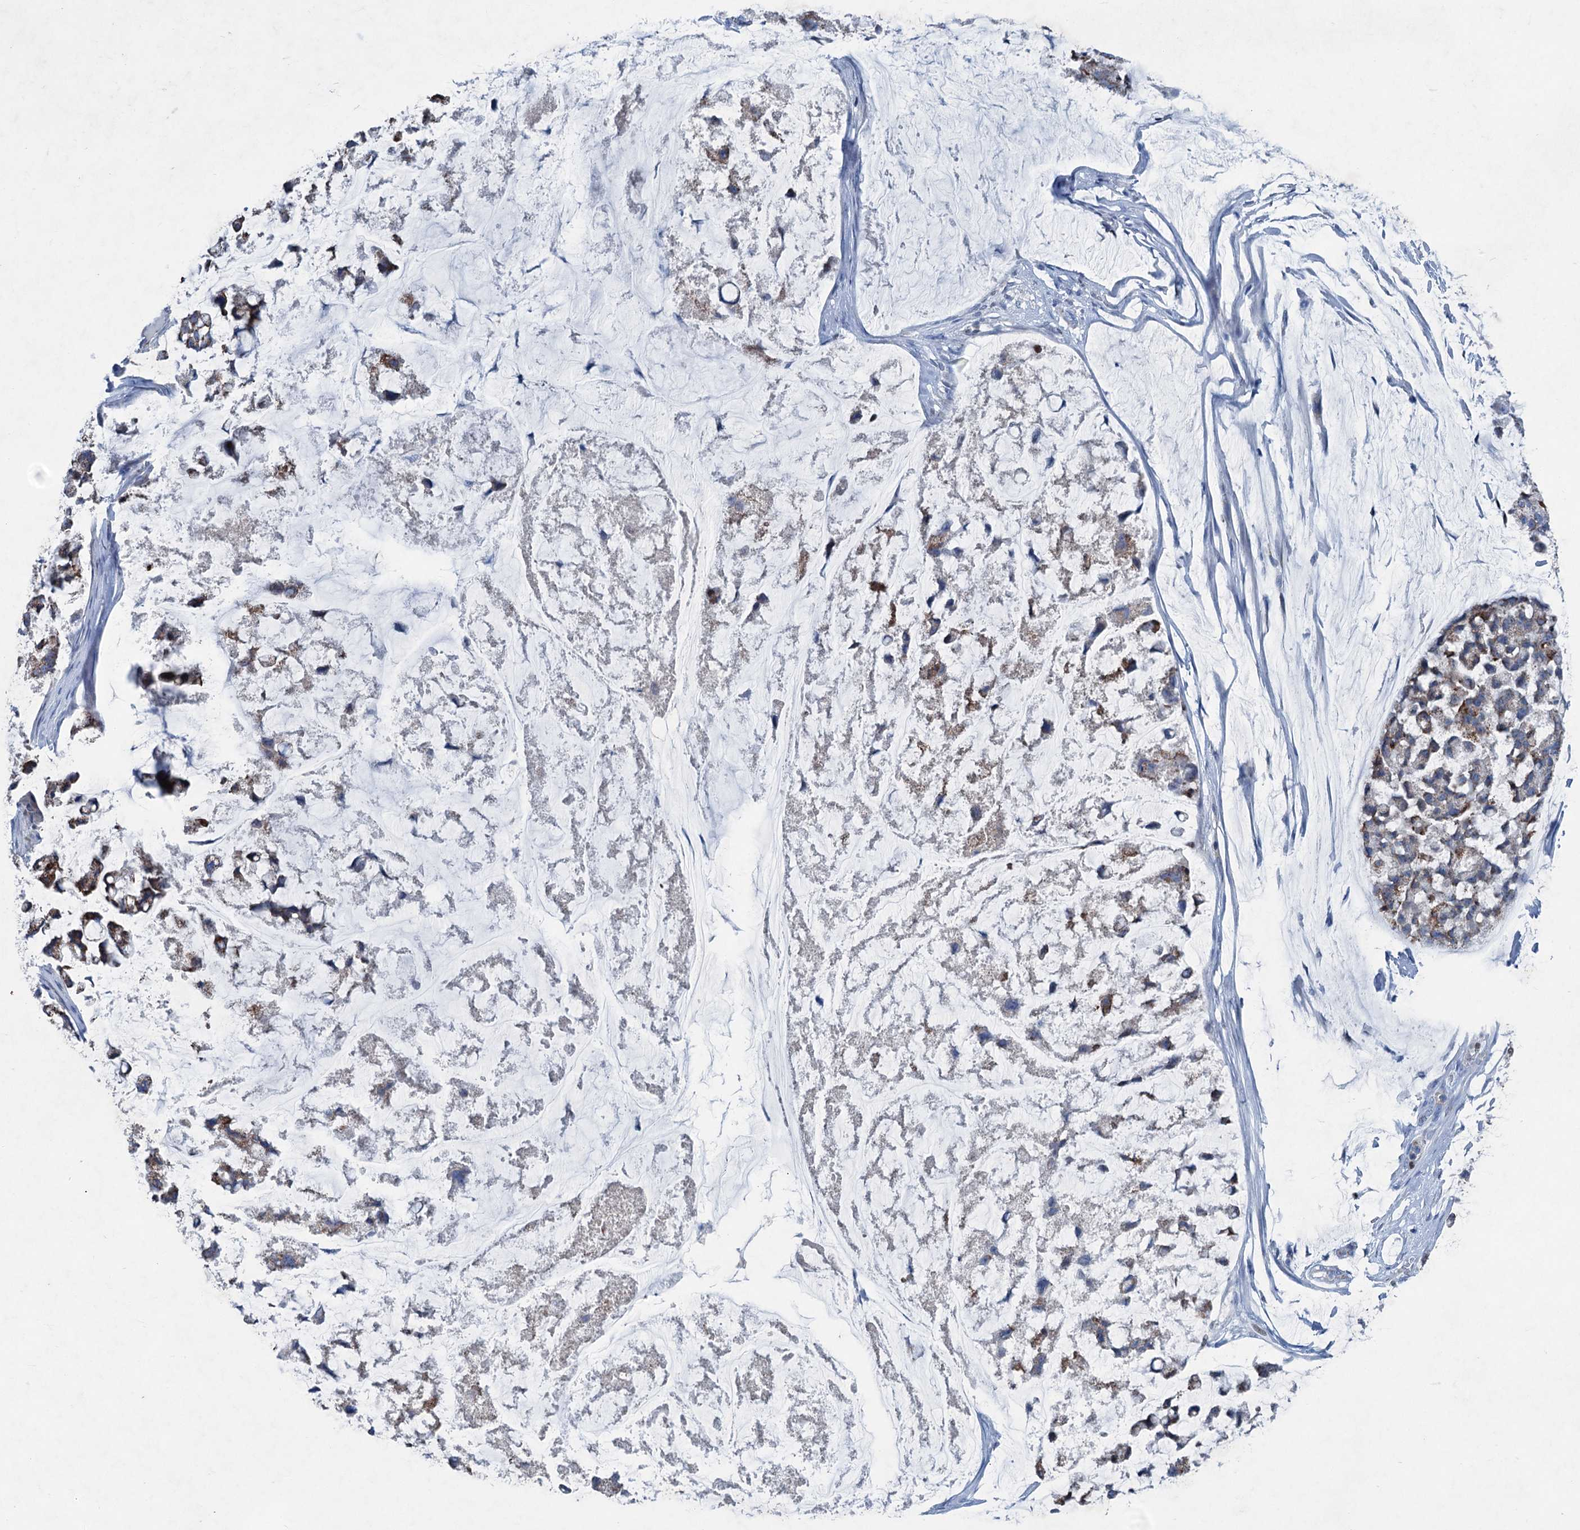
{"staining": {"intensity": "moderate", "quantity": "25%-75%", "location": "cytoplasmic/membranous"}, "tissue": "stomach cancer", "cell_type": "Tumor cells", "image_type": "cancer", "snomed": [{"axis": "morphology", "description": "Adenocarcinoma, NOS"}, {"axis": "topography", "description": "Stomach, lower"}], "caption": "Immunohistochemical staining of stomach adenocarcinoma exhibits moderate cytoplasmic/membranous protein positivity in about 25%-75% of tumor cells. Using DAB (3,3'-diaminobenzidine) (brown) and hematoxylin (blue) stains, captured at high magnification using brightfield microscopy.", "gene": "ELP4", "patient": {"sex": "male", "age": 67}}